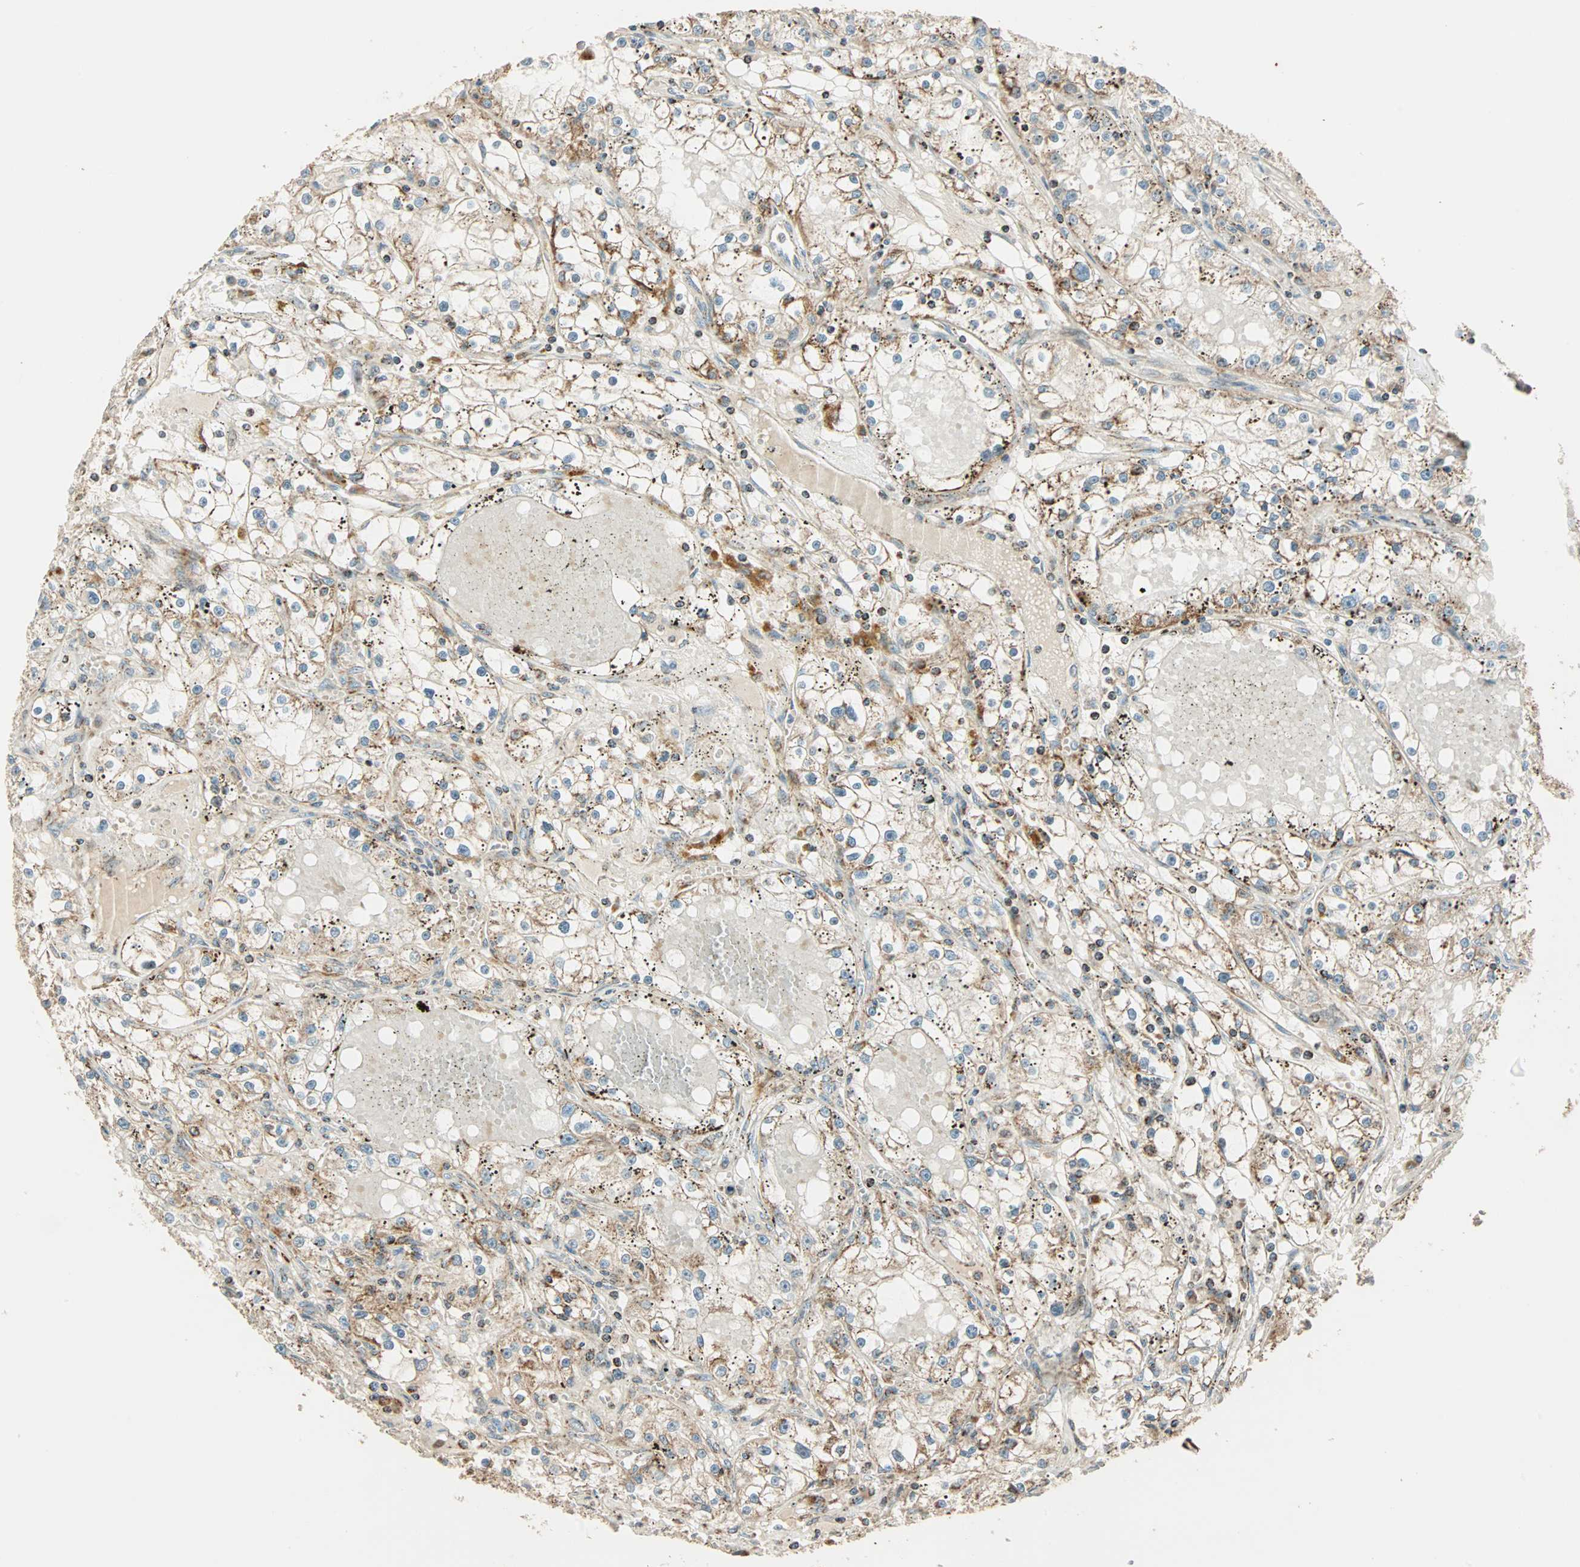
{"staining": {"intensity": "weak", "quantity": "25%-75%", "location": "cytoplasmic/membranous"}, "tissue": "renal cancer", "cell_type": "Tumor cells", "image_type": "cancer", "snomed": [{"axis": "morphology", "description": "Adenocarcinoma, NOS"}, {"axis": "topography", "description": "Kidney"}], "caption": "IHC (DAB (3,3'-diaminobenzidine)) staining of renal adenocarcinoma displays weak cytoplasmic/membranous protein positivity in about 25%-75% of tumor cells.", "gene": "SPRY4", "patient": {"sex": "male", "age": 56}}